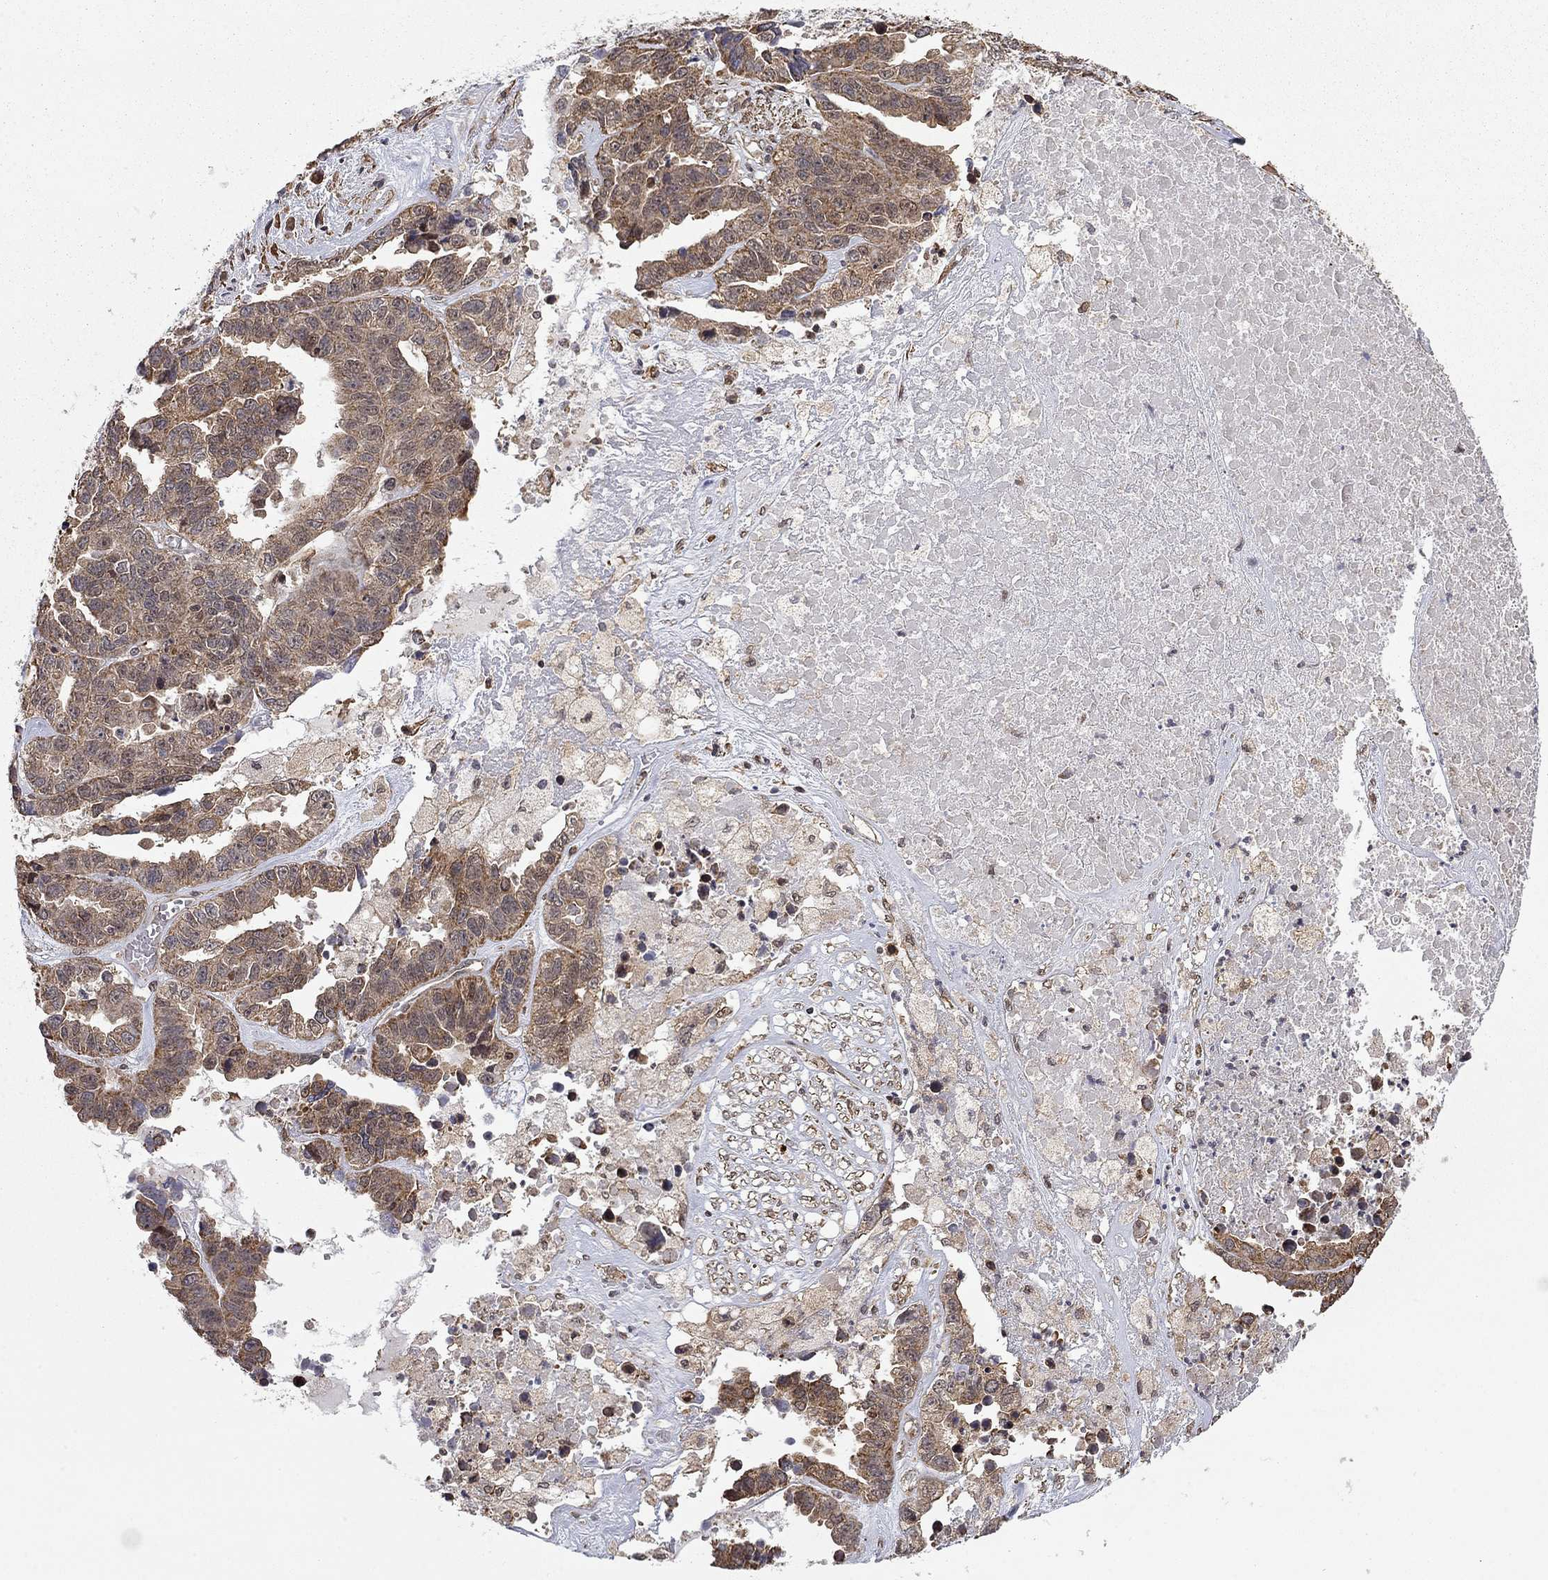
{"staining": {"intensity": "moderate", "quantity": "25%-75%", "location": "cytoplasmic/membranous"}, "tissue": "ovarian cancer", "cell_type": "Tumor cells", "image_type": "cancer", "snomed": [{"axis": "morphology", "description": "Cystadenocarcinoma, serous, NOS"}, {"axis": "topography", "description": "Ovary"}], "caption": "Moderate cytoplasmic/membranous positivity is seen in approximately 25%-75% of tumor cells in ovarian cancer (serous cystadenocarcinoma).", "gene": "TDP1", "patient": {"sex": "female", "age": 87}}